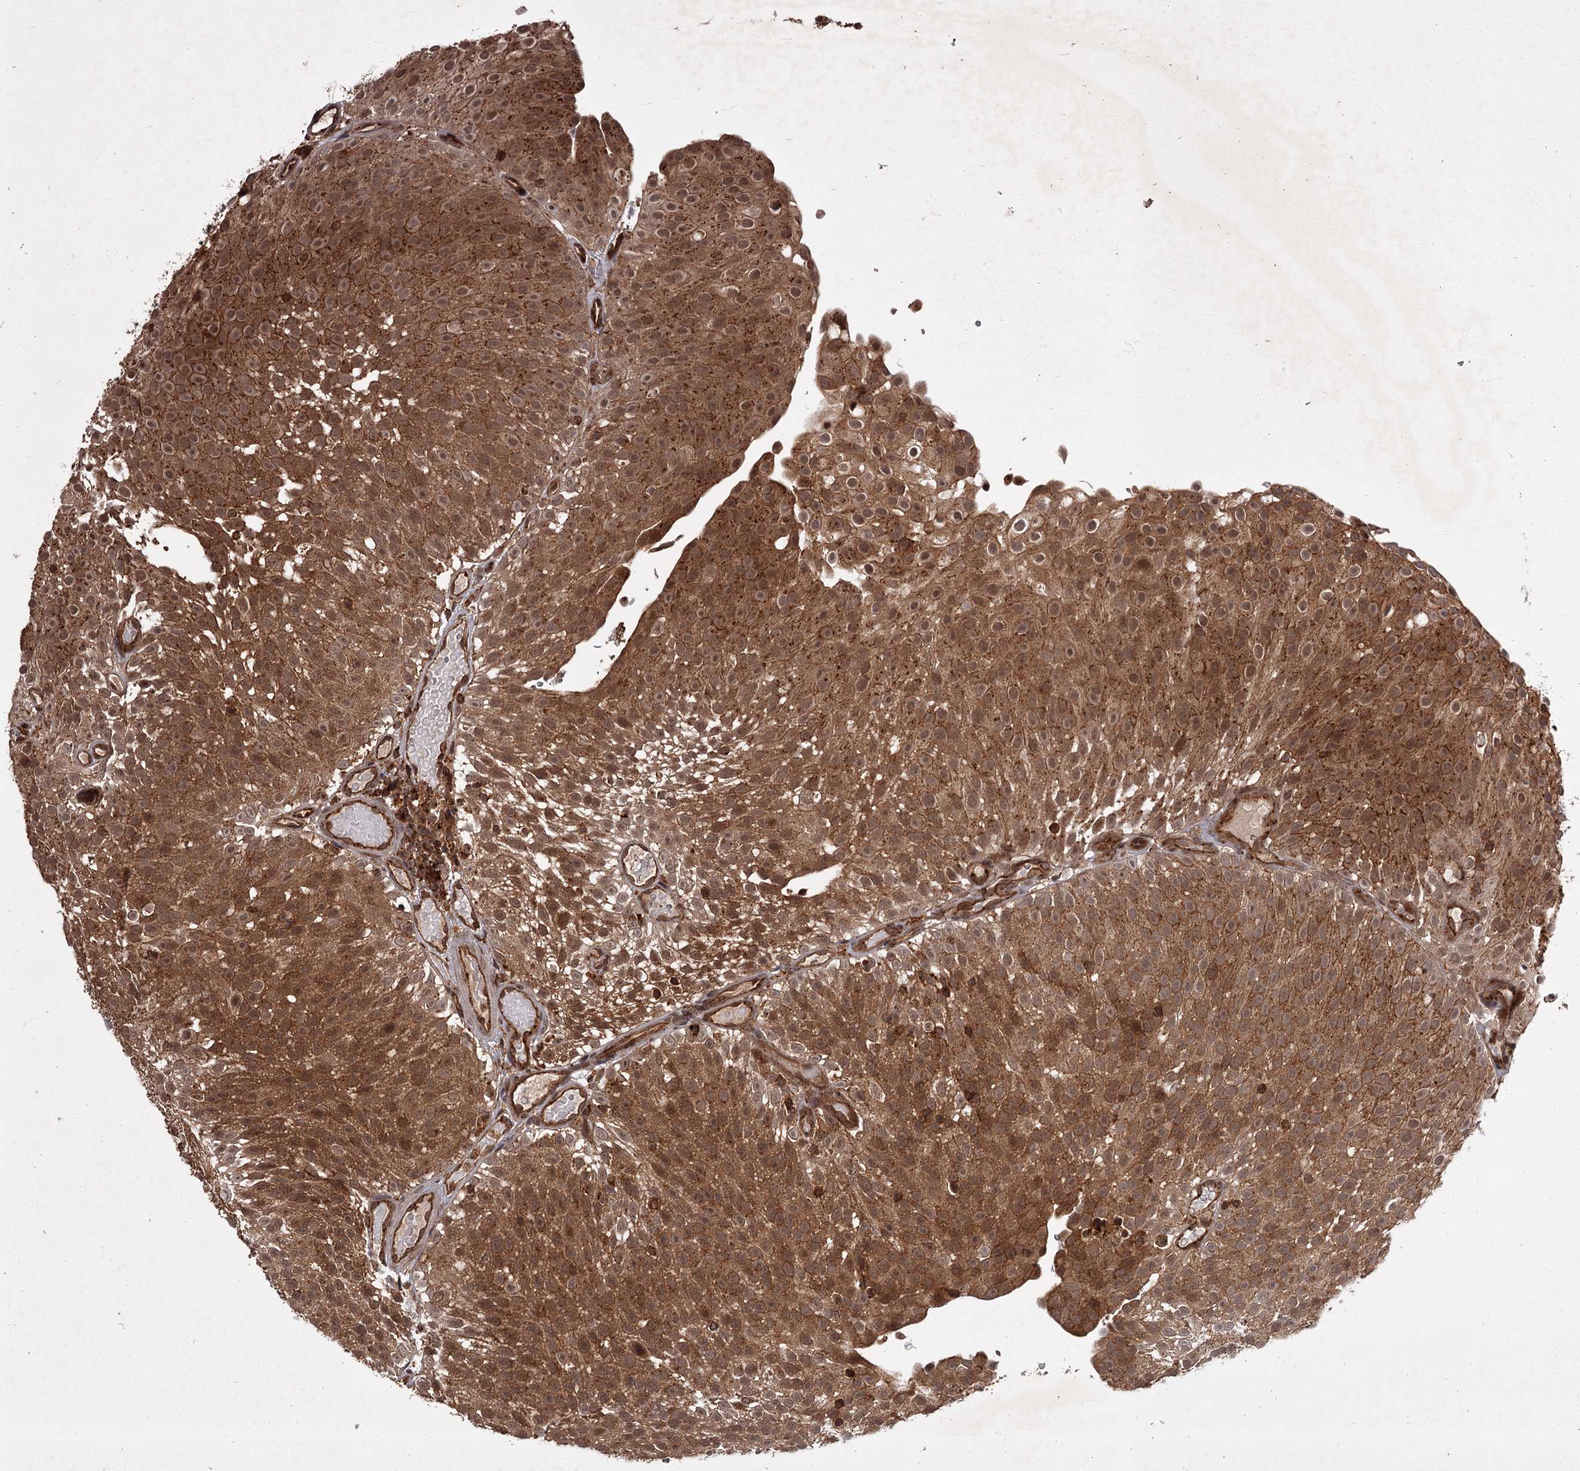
{"staining": {"intensity": "moderate", "quantity": ">75%", "location": "cytoplasmic/membranous,nuclear"}, "tissue": "urothelial cancer", "cell_type": "Tumor cells", "image_type": "cancer", "snomed": [{"axis": "morphology", "description": "Urothelial carcinoma, Low grade"}, {"axis": "topography", "description": "Urinary bladder"}], "caption": "A photomicrograph of human urothelial cancer stained for a protein displays moderate cytoplasmic/membranous and nuclear brown staining in tumor cells.", "gene": "TBC1D23", "patient": {"sex": "male", "age": 78}}